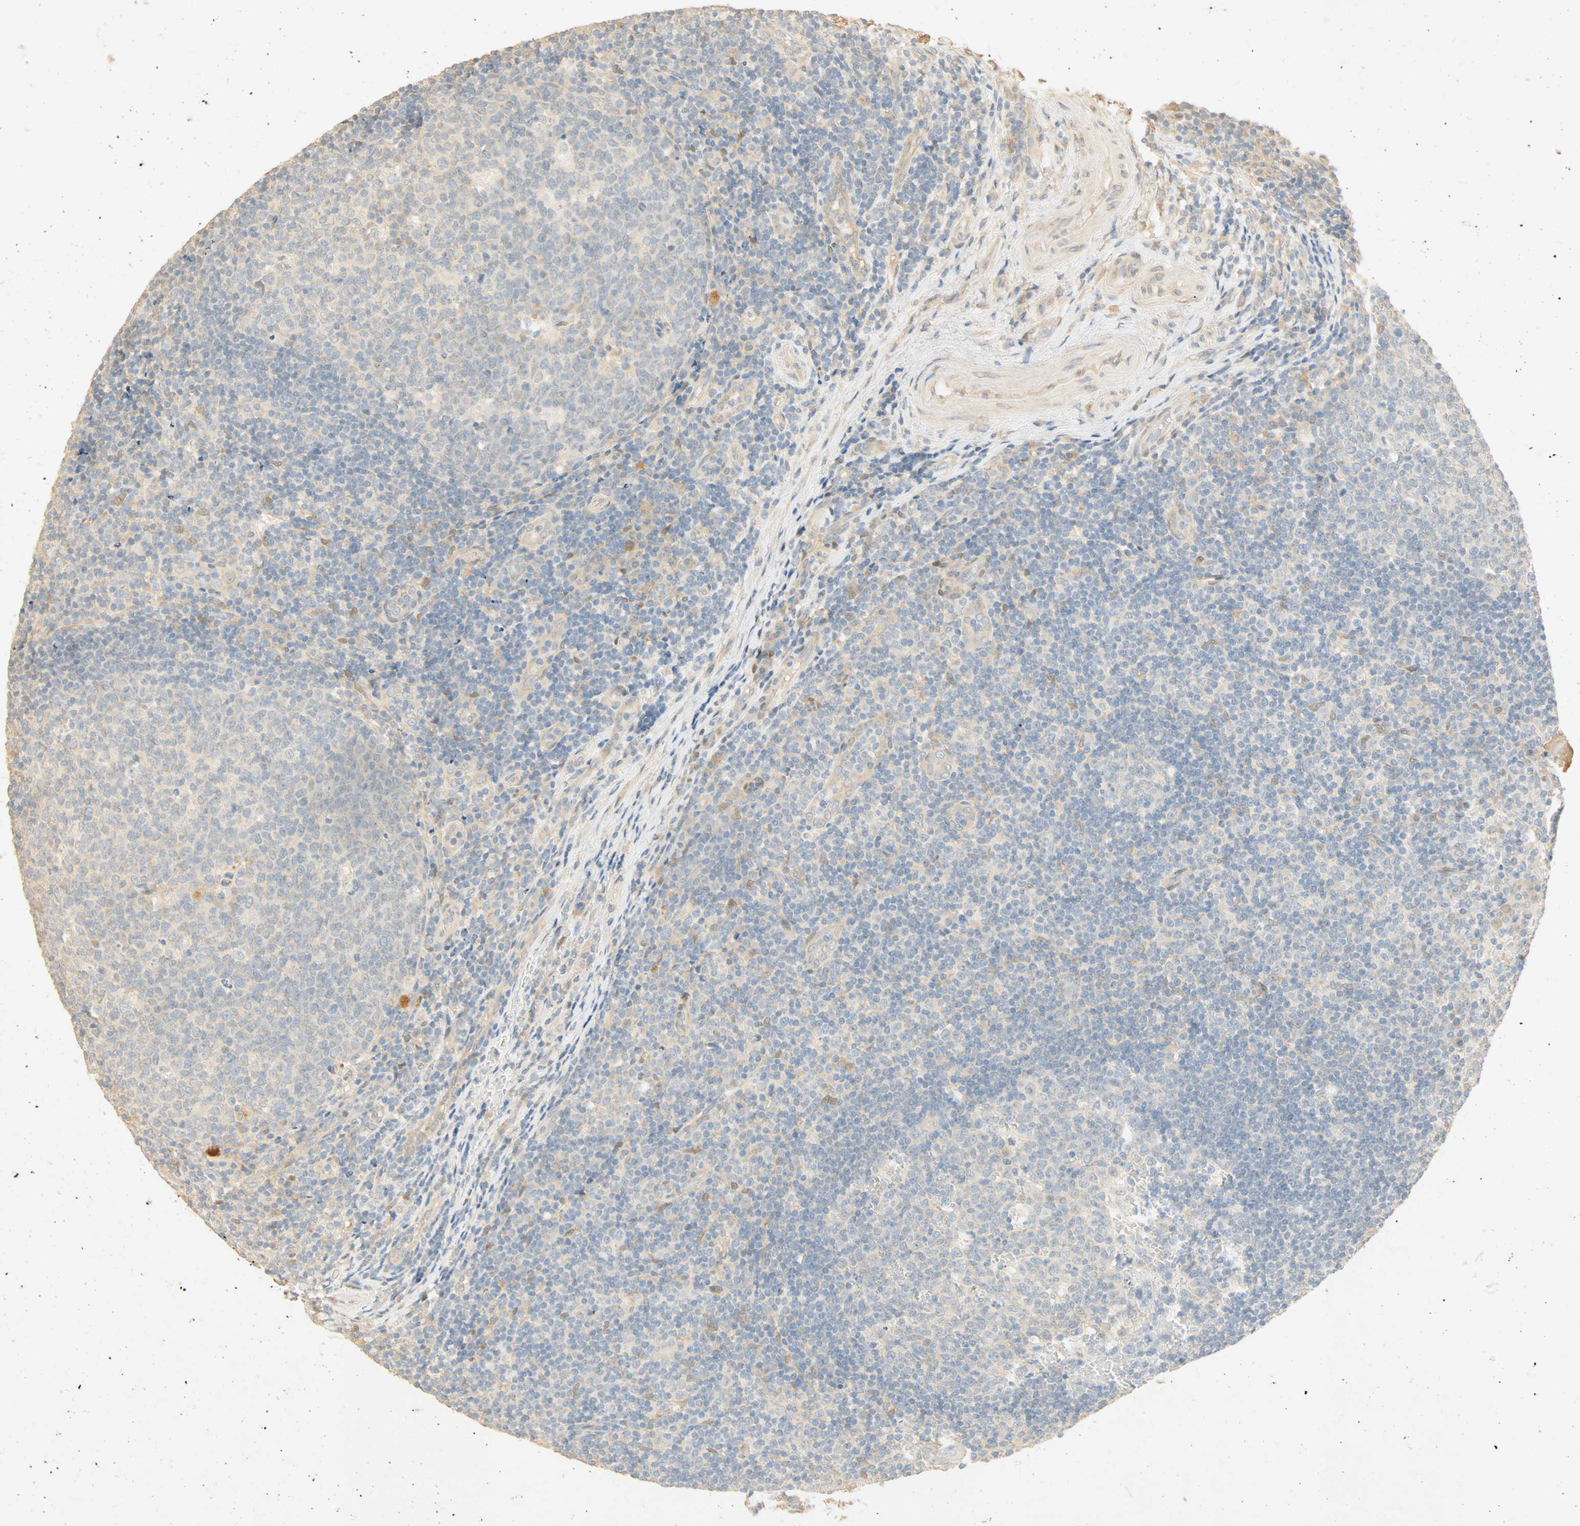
{"staining": {"intensity": "negative", "quantity": "none", "location": "none"}, "tissue": "tonsil", "cell_type": "Germinal center cells", "image_type": "normal", "snomed": [{"axis": "morphology", "description": "Normal tissue, NOS"}, {"axis": "topography", "description": "Tonsil"}], "caption": "DAB immunohistochemical staining of unremarkable human tonsil shows no significant positivity in germinal center cells.", "gene": "SELENBP1", "patient": {"sex": "female", "age": 40}}